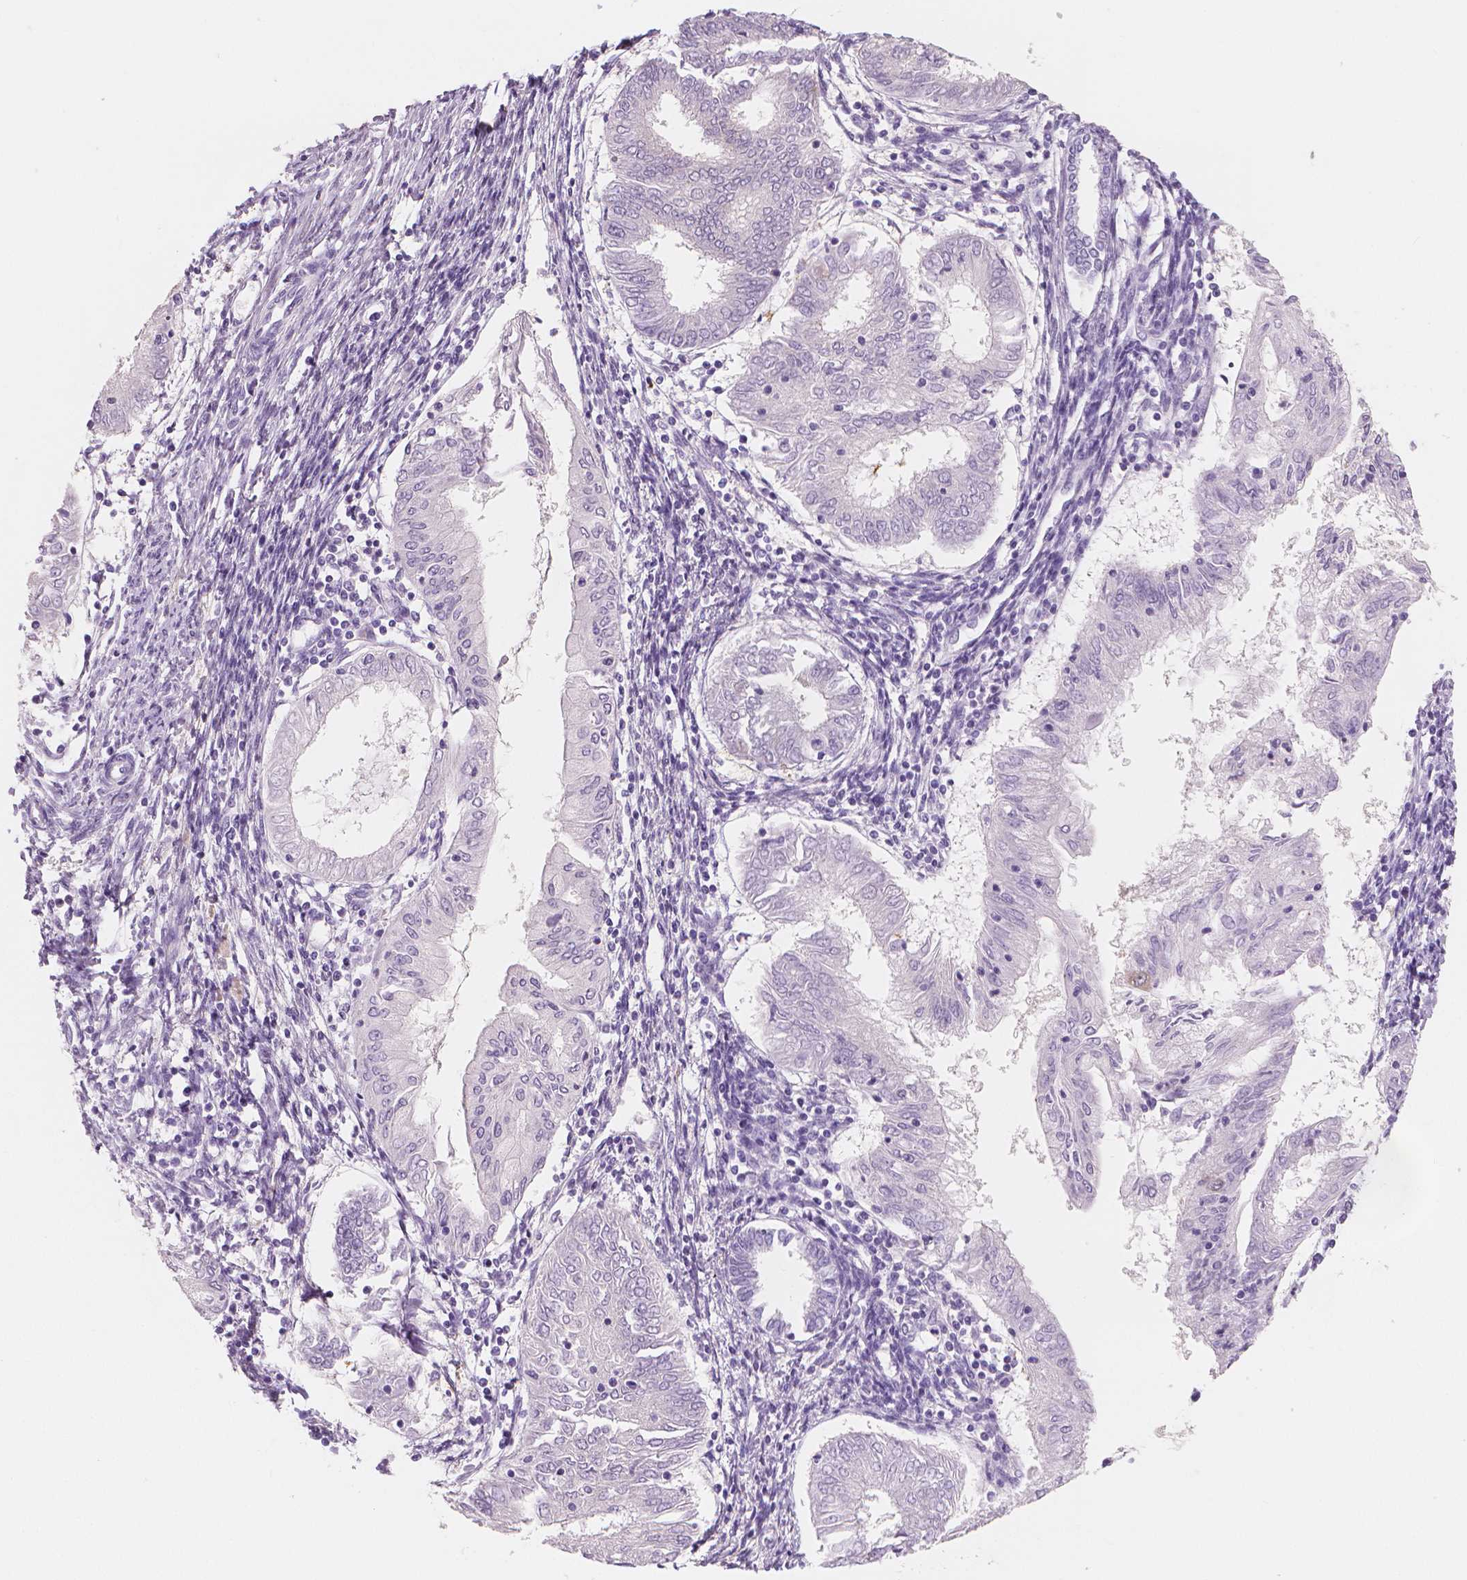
{"staining": {"intensity": "negative", "quantity": "none", "location": "none"}, "tissue": "endometrial cancer", "cell_type": "Tumor cells", "image_type": "cancer", "snomed": [{"axis": "morphology", "description": "Adenocarcinoma, NOS"}, {"axis": "topography", "description": "Endometrium"}], "caption": "Tumor cells are negative for brown protein staining in endometrial adenocarcinoma.", "gene": "APOA4", "patient": {"sex": "female", "age": 68}}